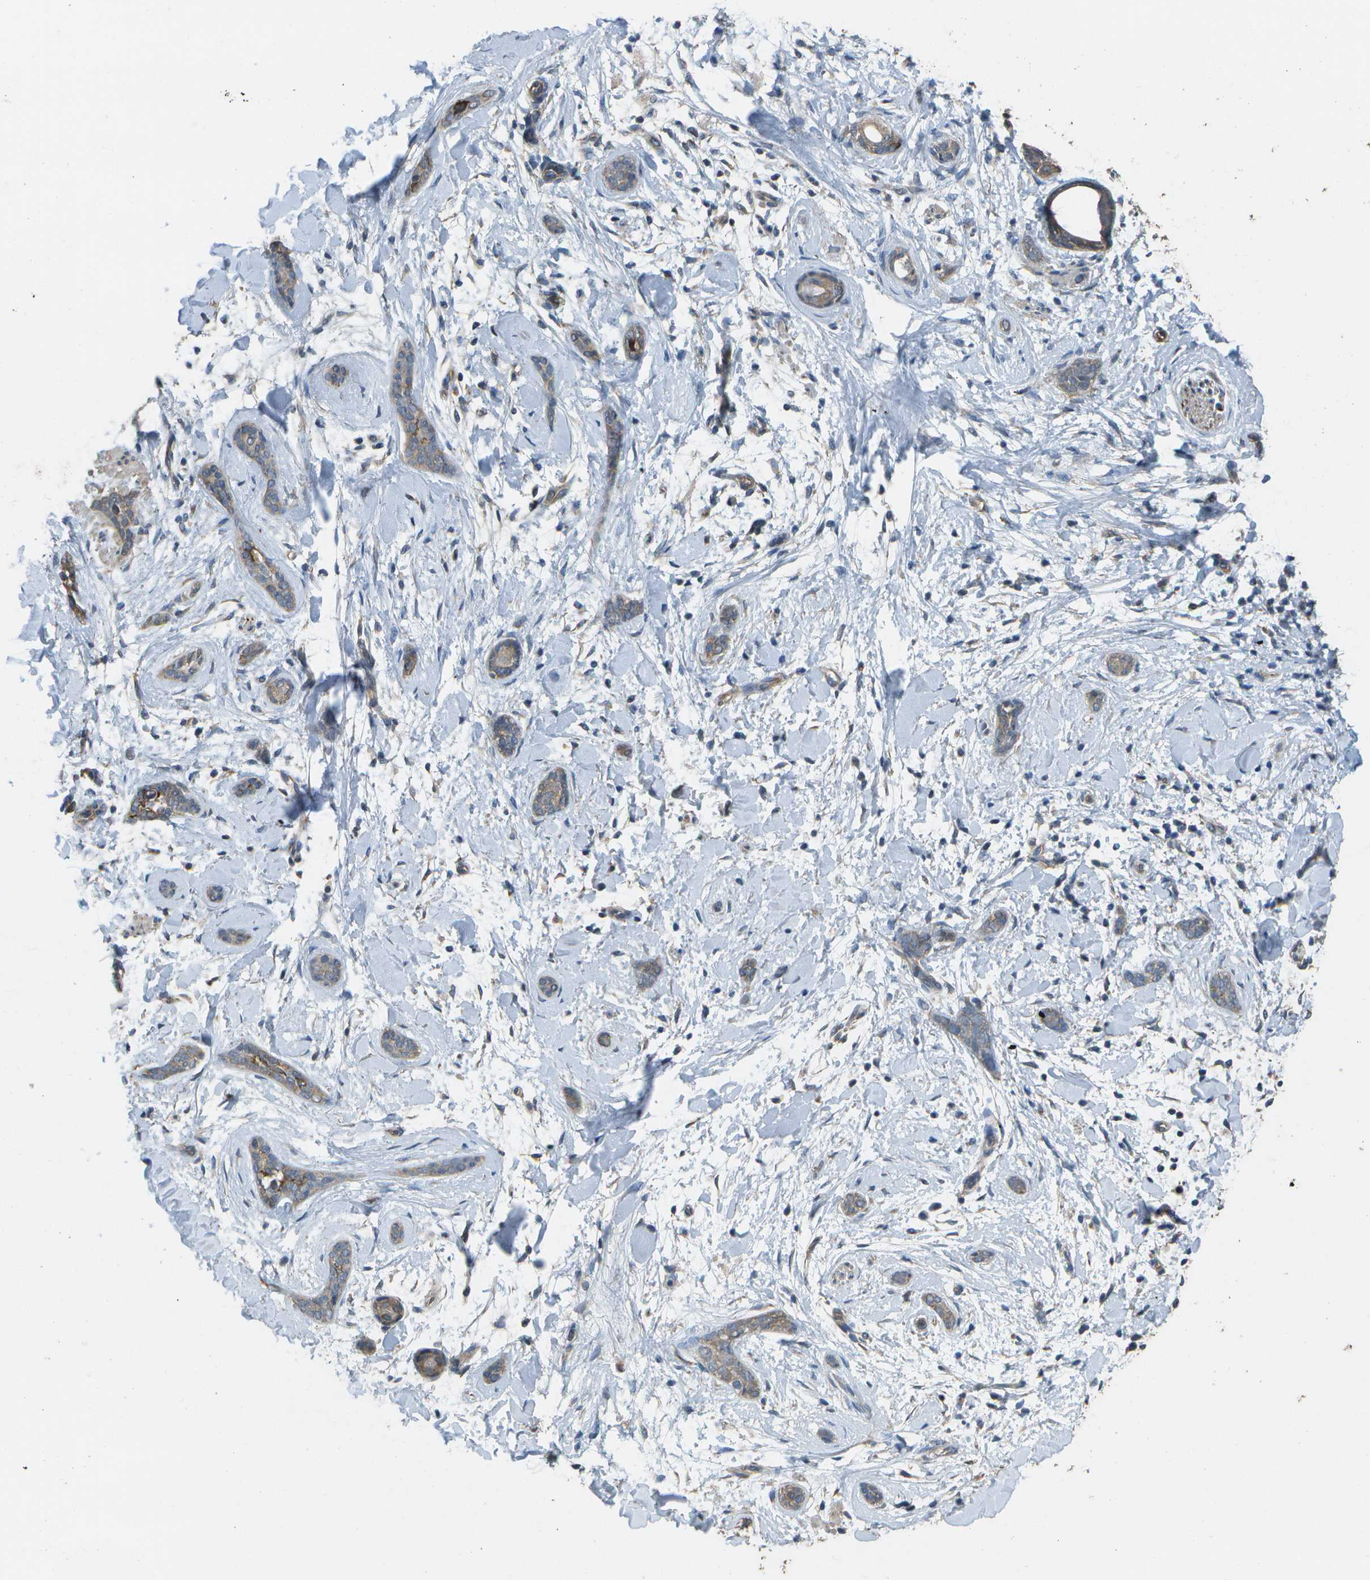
{"staining": {"intensity": "weak", "quantity": ">75%", "location": "cytoplasmic/membranous"}, "tissue": "skin cancer", "cell_type": "Tumor cells", "image_type": "cancer", "snomed": [{"axis": "morphology", "description": "Basal cell carcinoma"}, {"axis": "morphology", "description": "Adnexal tumor, benign"}, {"axis": "topography", "description": "Skin"}], "caption": "A brown stain highlights weak cytoplasmic/membranous expression of a protein in skin benign adnexal tumor tumor cells. The protein of interest is stained brown, and the nuclei are stained in blue (DAB (3,3'-diaminobenzidine) IHC with brightfield microscopy, high magnification).", "gene": "CLNS1A", "patient": {"sex": "female", "age": 42}}